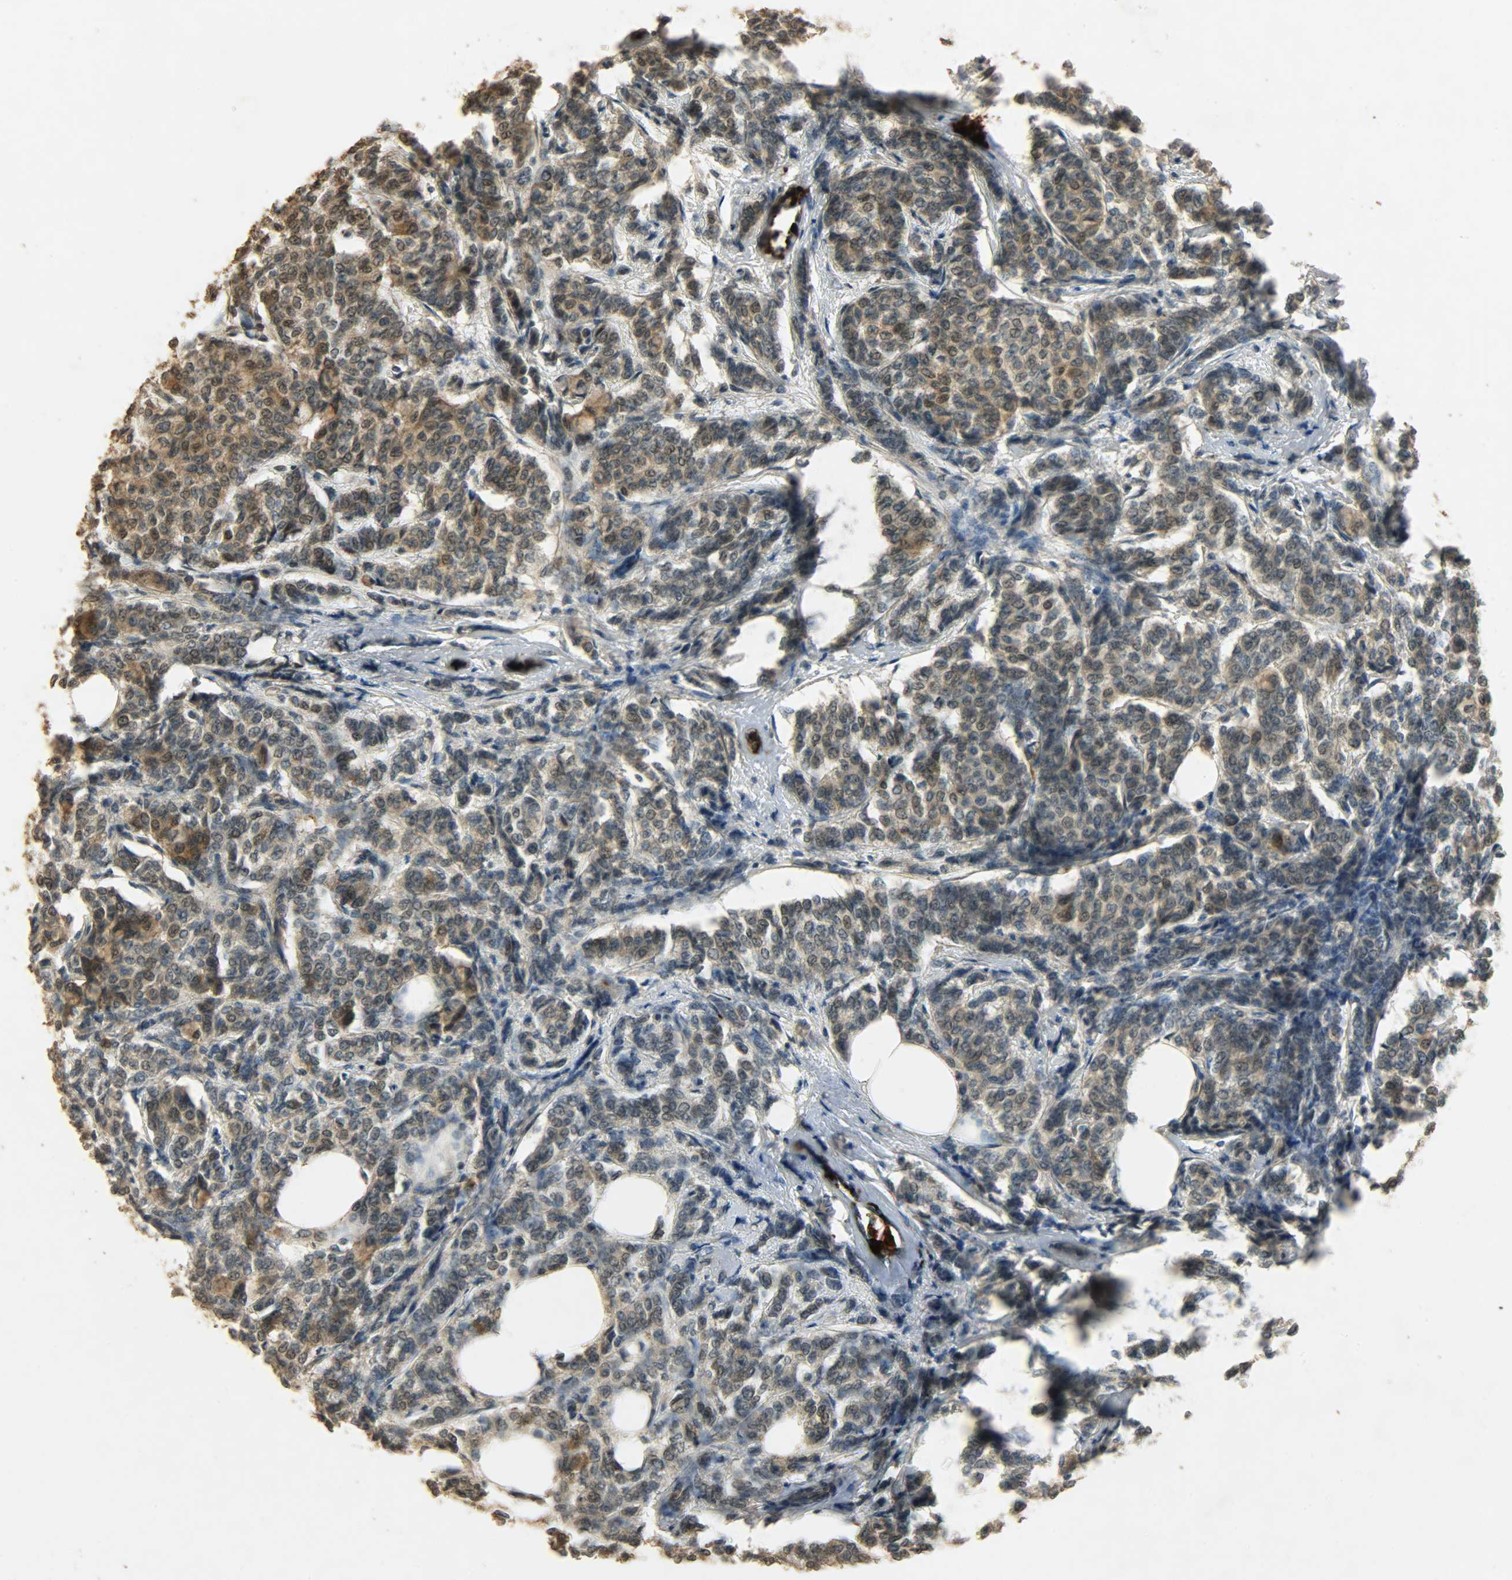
{"staining": {"intensity": "moderate", "quantity": ">75%", "location": "cytoplasmic/membranous,nuclear"}, "tissue": "breast cancer", "cell_type": "Tumor cells", "image_type": "cancer", "snomed": [{"axis": "morphology", "description": "Lobular carcinoma"}, {"axis": "topography", "description": "Breast"}], "caption": "A brown stain highlights moderate cytoplasmic/membranous and nuclear positivity of a protein in breast lobular carcinoma tumor cells.", "gene": "ATP2B1", "patient": {"sex": "female", "age": 60}}